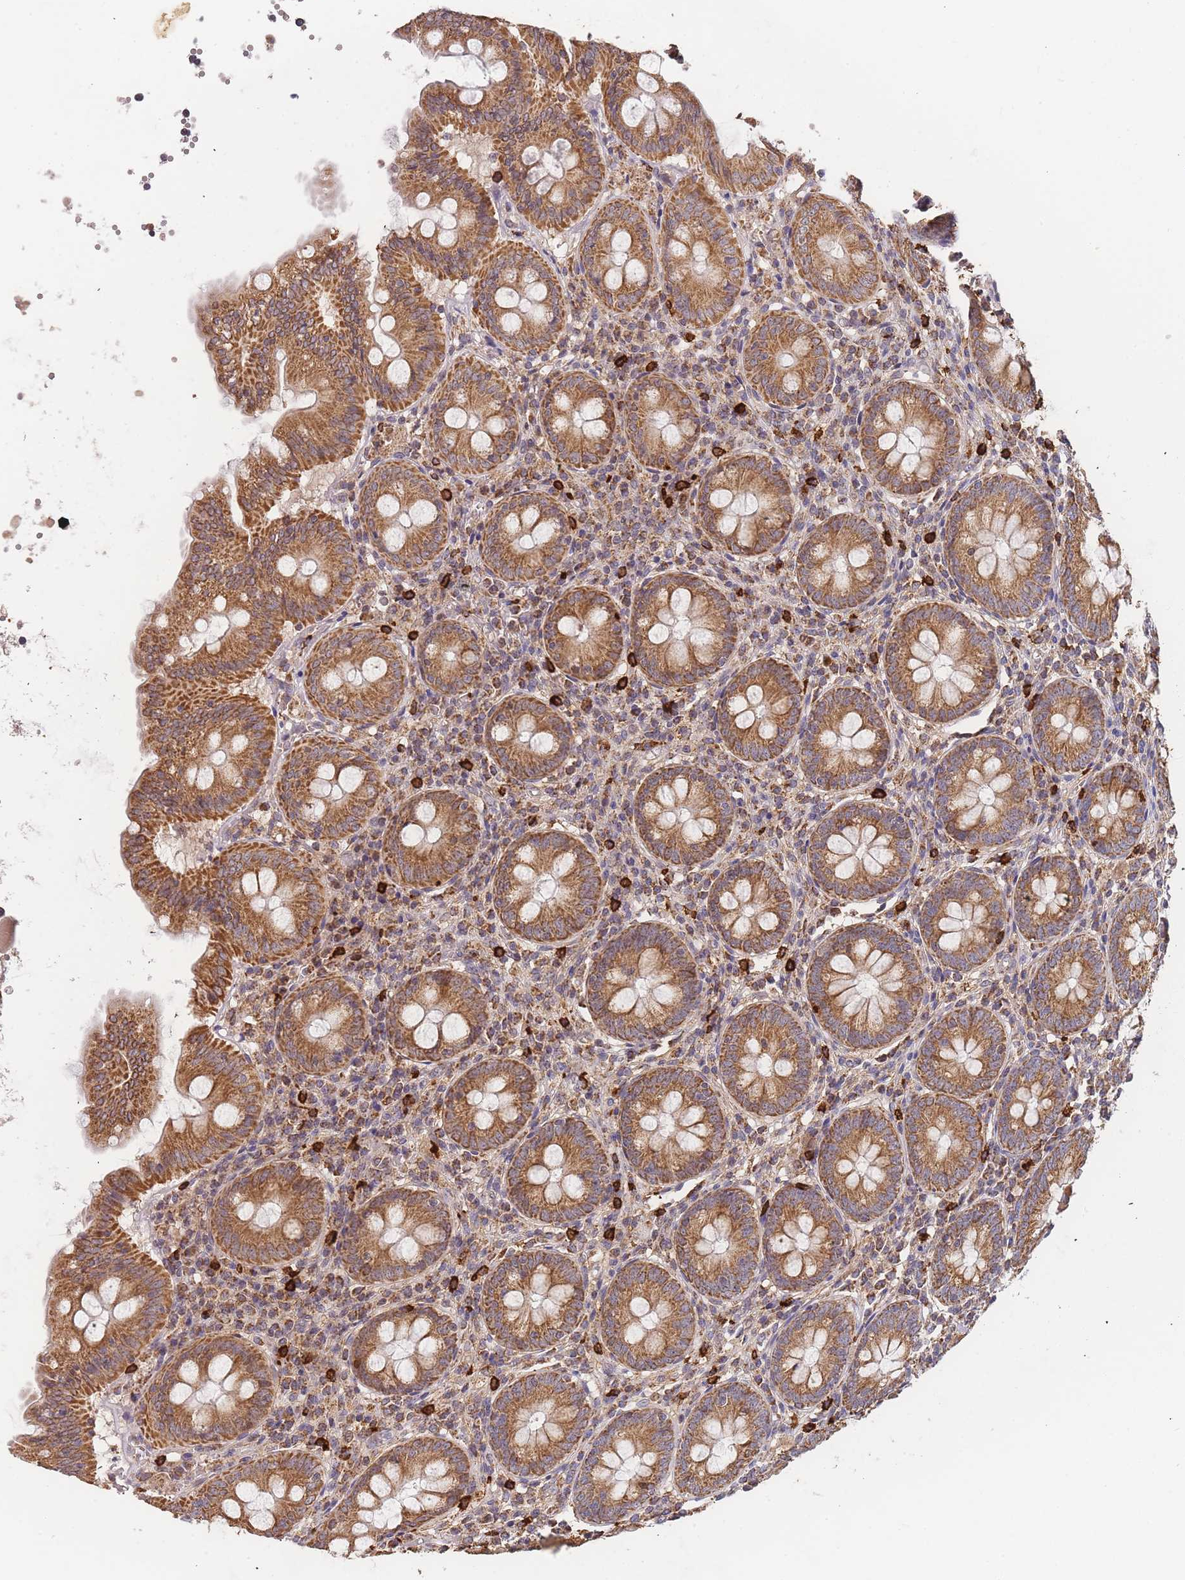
{"staining": {"intensity": "moderate", "quantity": ">75%", "location": "cytoplasmic/membranous"}, "tissue": "appendix", "cell_type": "Glandular cells", "image_type": "normal", "snomed": [{"axis": "morphology", "description": "Normal tissue, NOS"}, {"axis": "topography", "description": "Appendix"}], "caption": "High-power microscopy captured an immunohistochemistry (IHC) photomicrograph of unremarkable appendix, revealing moderate cytoplasmic/membranous positivity in approximately >75% of glandular cells. (DAB IHC, brown staining for protein, blue staining for nuclei).", "gene": "ADCY9", "patient": {"sex": "female", "age": 54}}